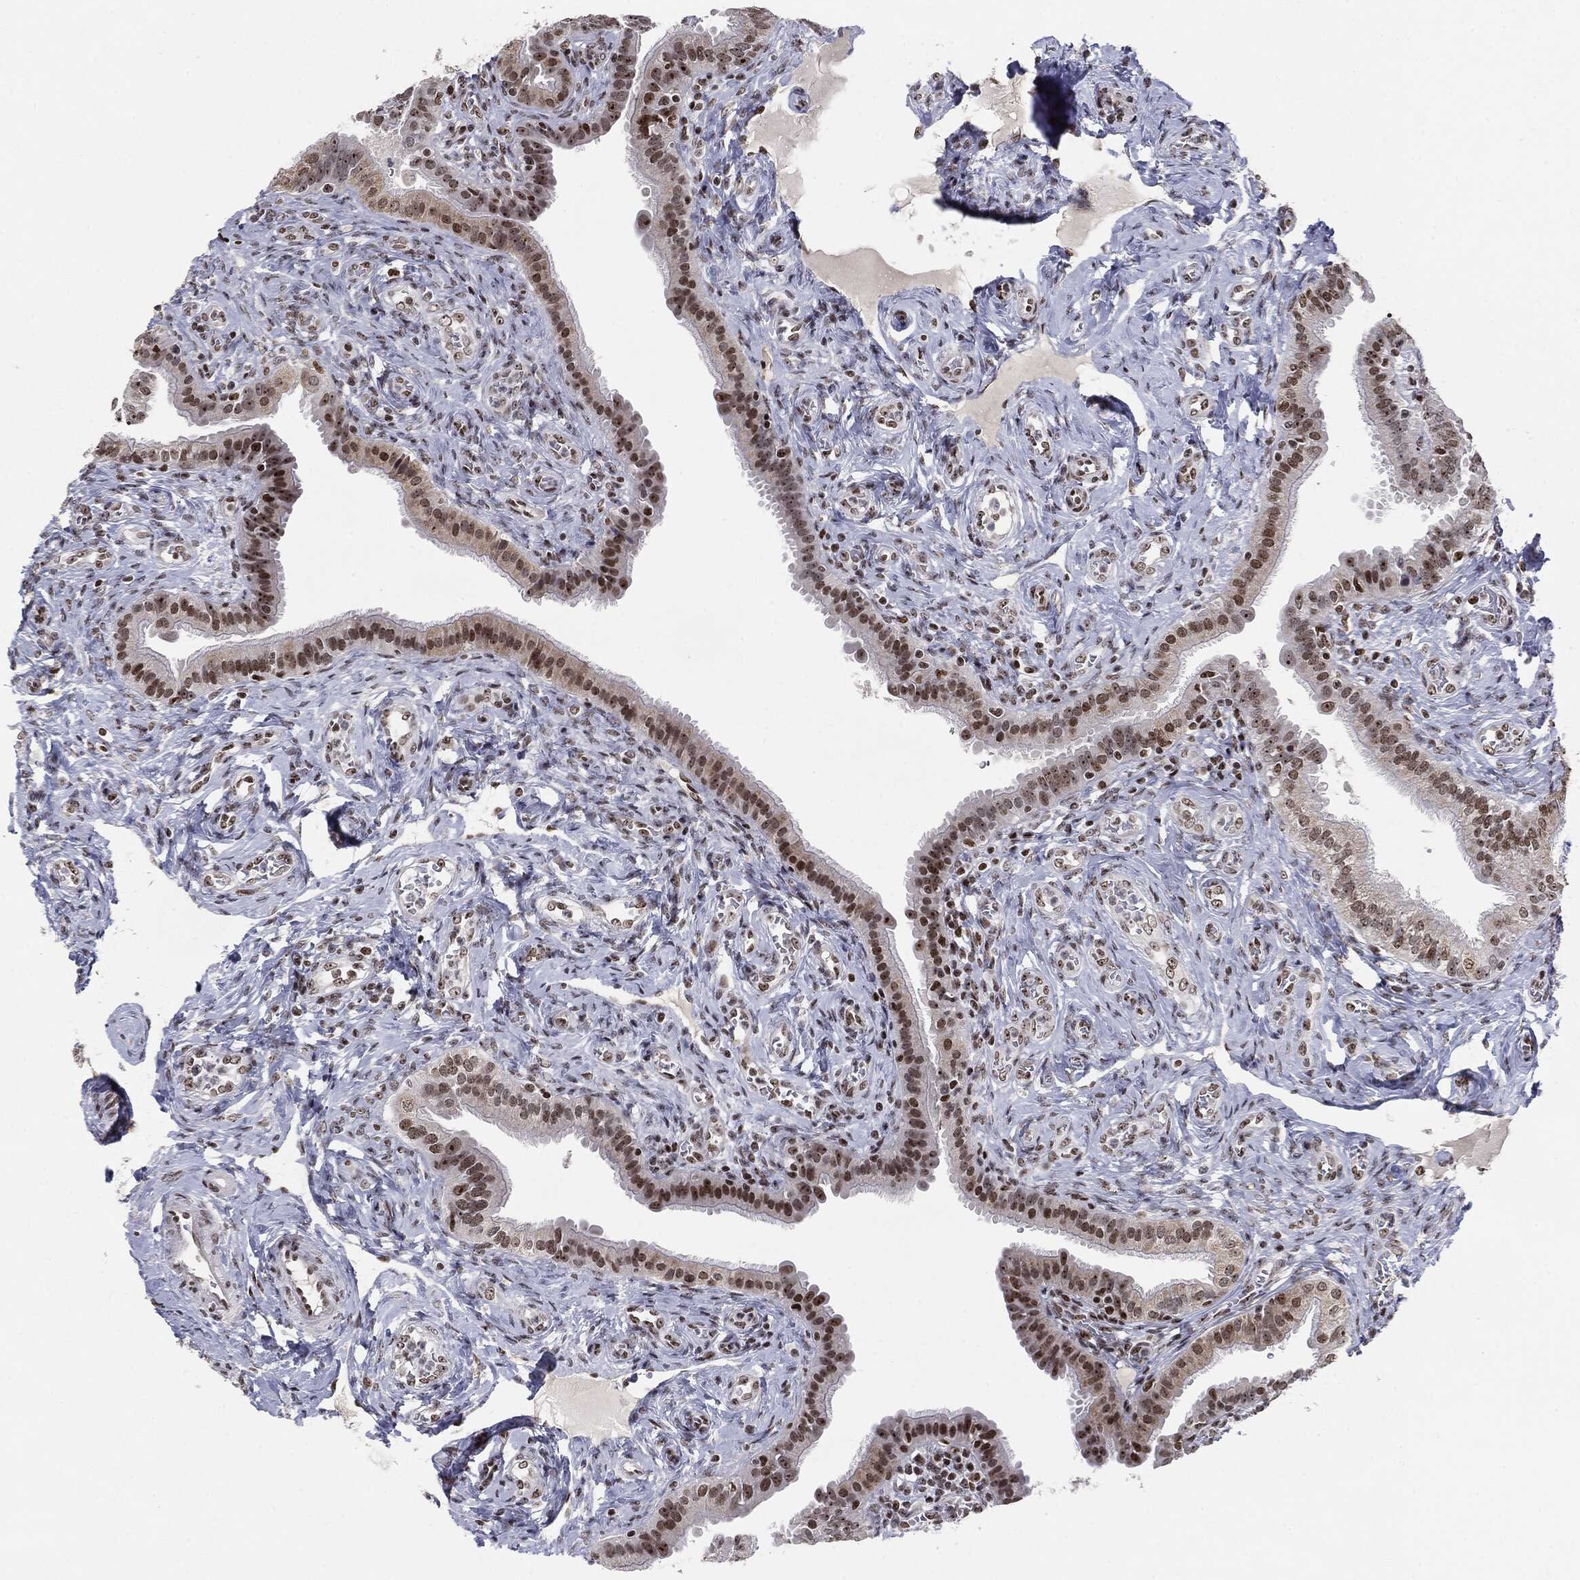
{"staining": {"intensity": "strong", "quantity": "25%-75%", "location": "nuclear"}, "tissue": "fallopian tube", "cell_type": "Glandular cells", "image_type": "normal", "snomed": [{"axis": "morphology", "description": "Normal tissue, NOS"}, {"axis": "topography", "description": "Fallopian tube"}], "caption": "Immunohistochemical staining of benign human fallopian tube shows high levels of strong nuclear expression in about 25%-75% of glandular cells.", "gene": "MDC1", "patient": {"sex": "female", "age": 41}}